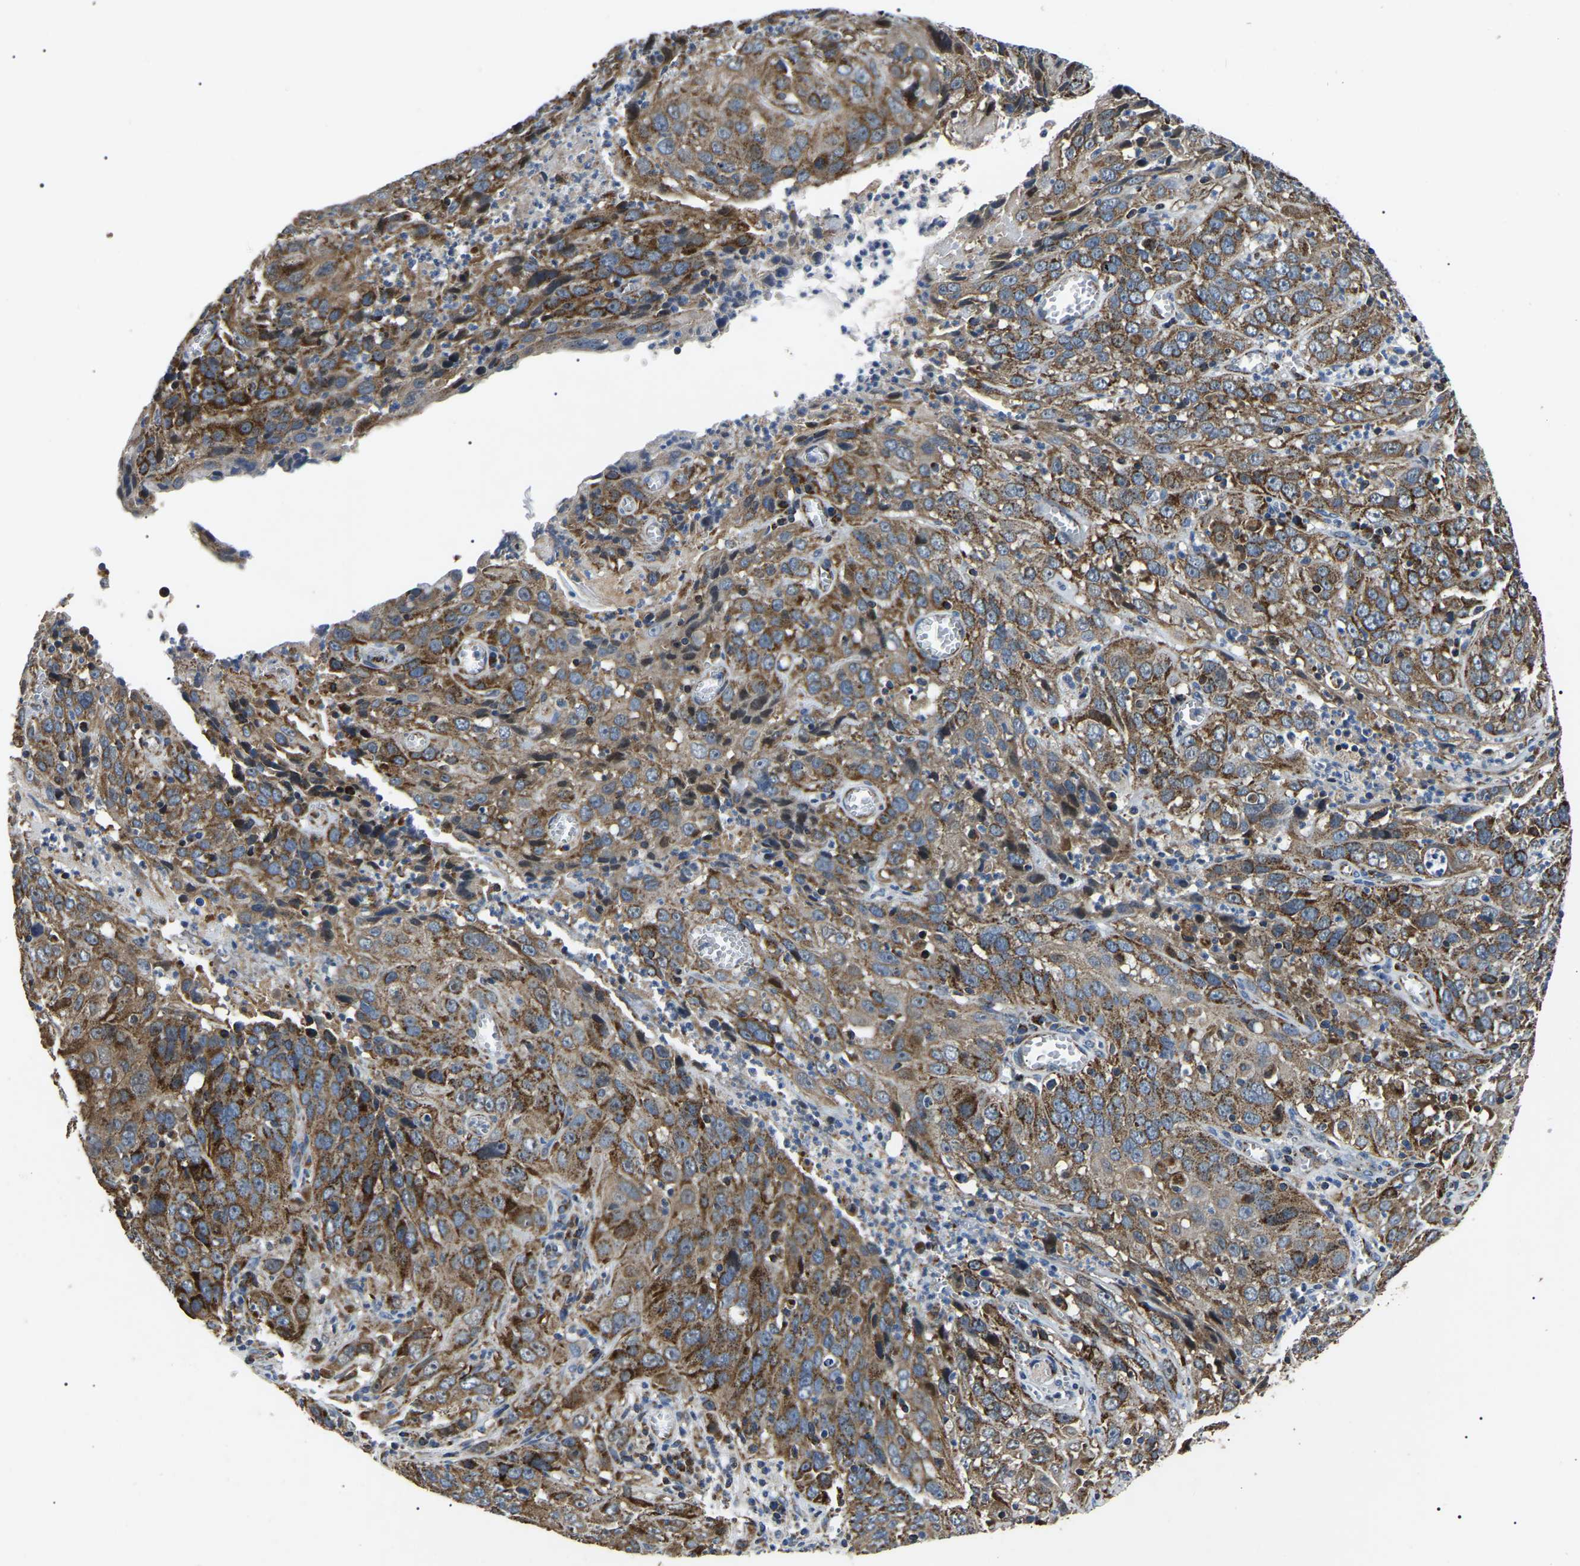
{"staining": {"intensity": "strong", "quantity": ">75%", "location": "cytoplasmic/membranous"}, "tissue": "cervical cancer", "cell_type": "Tumor cells", "image_type": "cancer", "snomed": [{"axis": "morphology", "description": "Squamous cell carcinoma, NOS"}, {"axis": "topography", "description": "Cervix"}], "caption": "This is an image of immunohistochemistry staining of cervical cancer (squamous cell carcinoma), which shows strong expression in the cytoplasmic/membranous of tumor cells.", "gene": "PPM1E", "patient": {"sex": "female", "age": 32}}